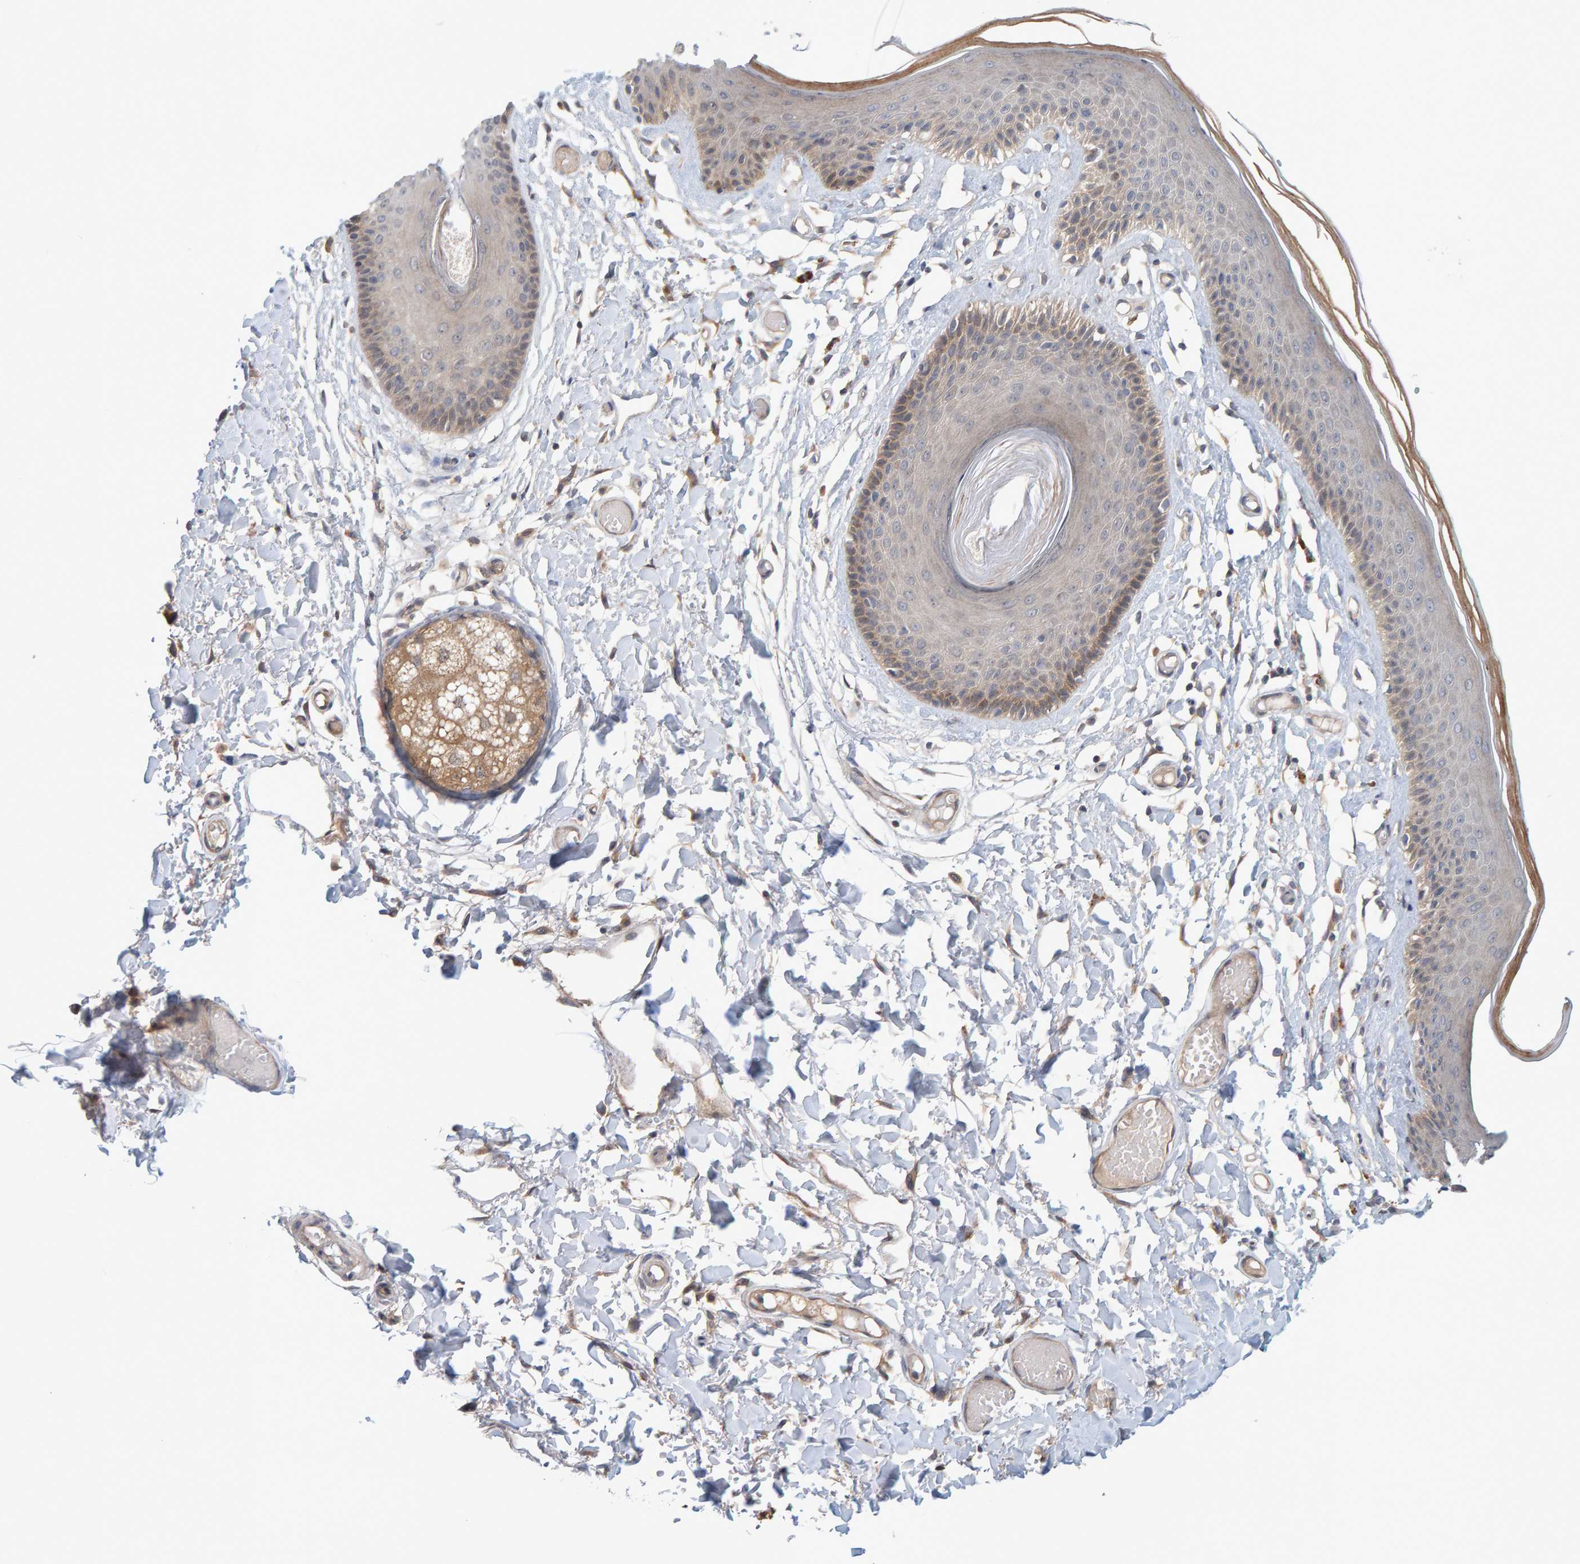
{"staining": {"intensity": "moderate", "quantity": "<25%", "location": "cytoplasmic/membranous"}, "tissue": "skin", "cell_type": "Epidermal cells", "image_type": "normal", "snomed": [{"axis": "morphology", "description": "Normal tissue, NOS"}, {"axis": "topography", "description": "Vulva"}], "caption": "DAB immunohistochemical staining of normal skin shows moderate cytoplasmic/membranous protein positivity in approximately <25% of epidermal cells. Nuclei are stained in blue.", "gene": "TATDN1", "patient": {"sex": "female", "age": 73}}